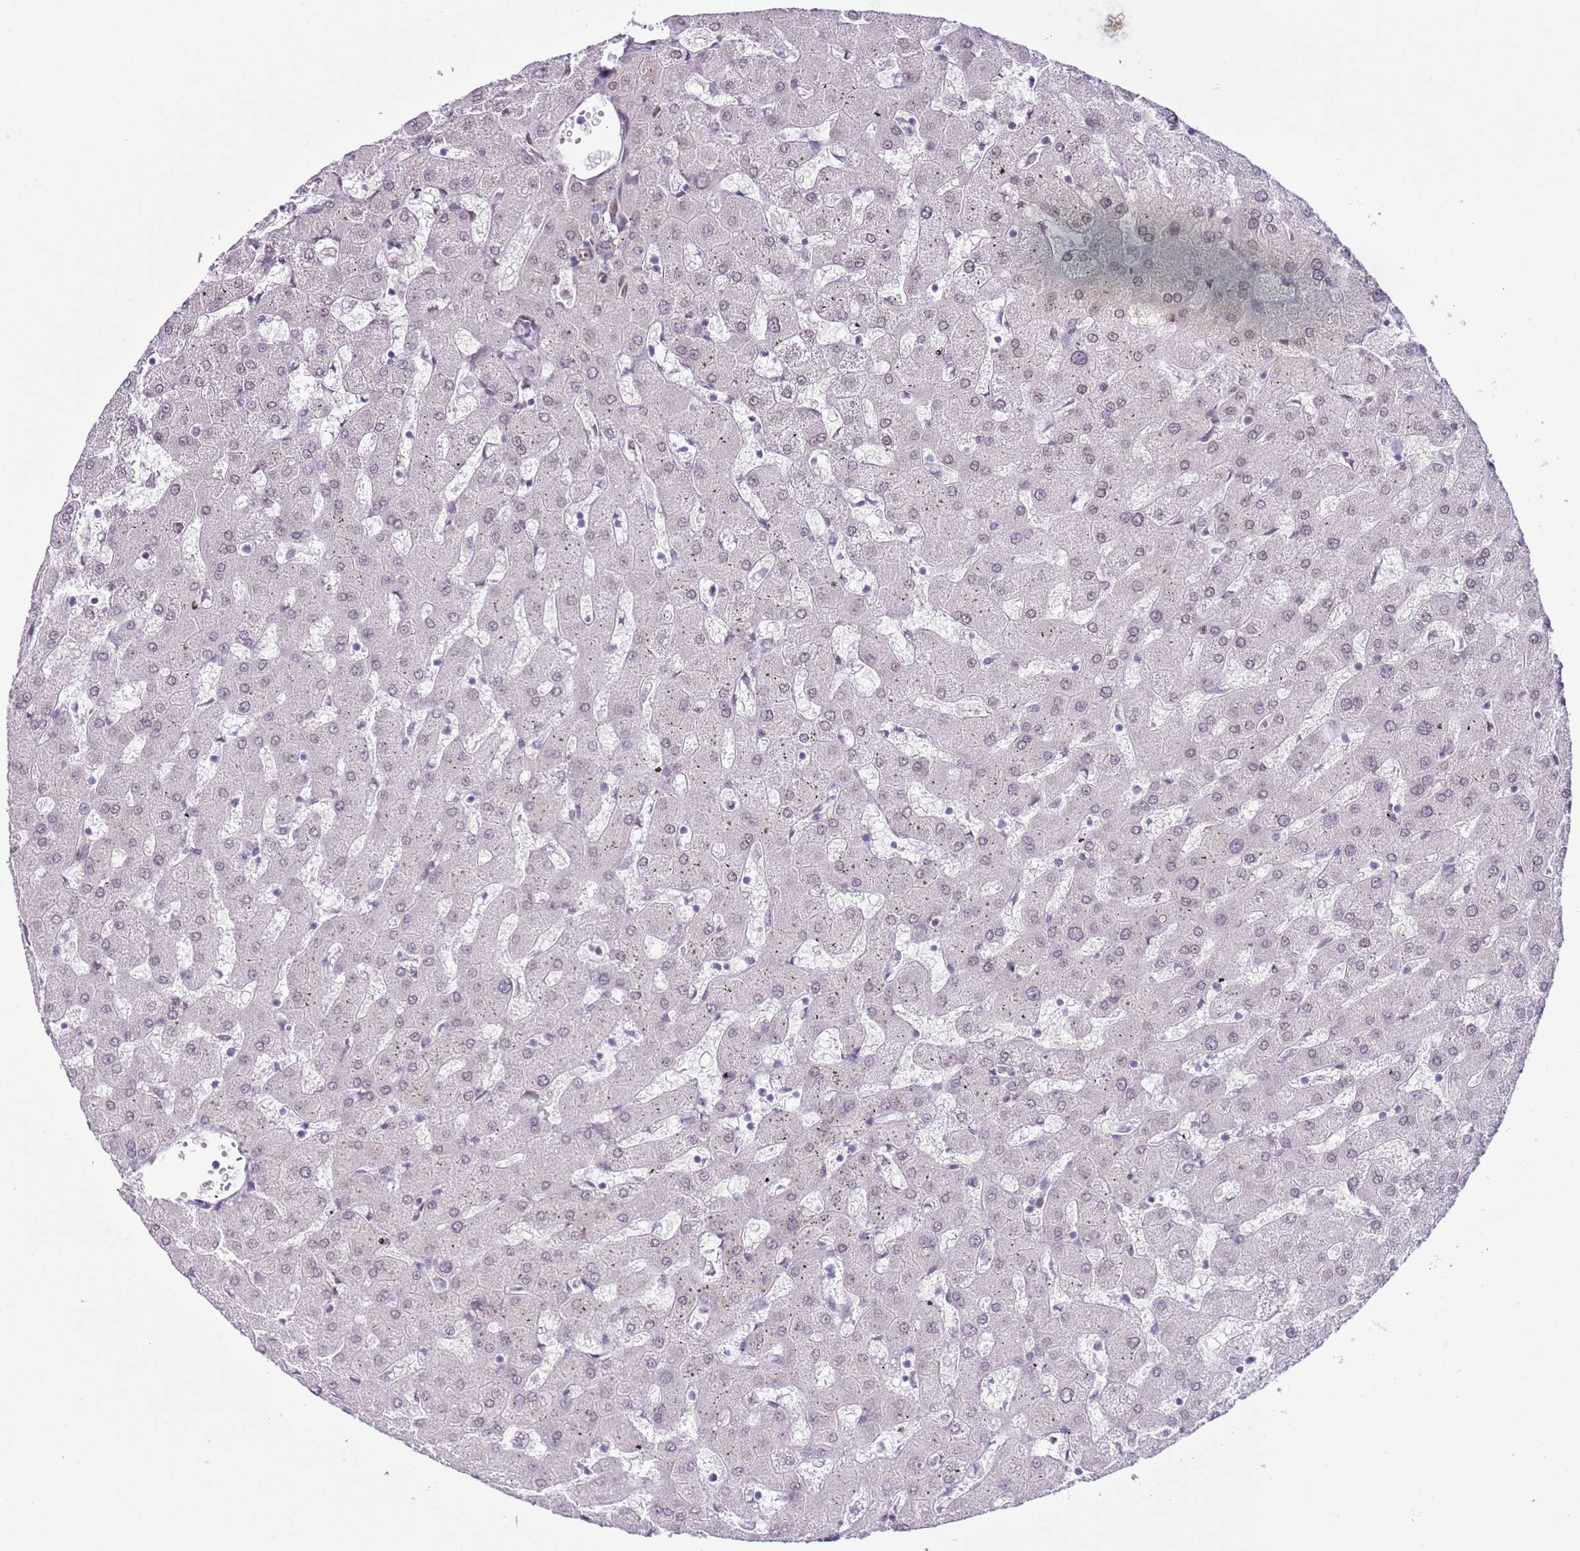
{"staining": {"intensity": "weak", "quantity": "25%-75%", "location": "cytoplasmic/membranous,nuclear"}, "tissue": "liver", "cell_type": "Cholangiocytes", "image_type": "normal", "snomed": [{"axis": "morphology", "description": "Normal tissue, NOS"}, {"axis": "topography", "description": "Liver"}], "caption": "DAB immunohistochemical staining of unremarkable human liver reveals weak cytoplasmic/membranous,nuclear protein positivity in approximately 25%-75% of cholangiocytes. The protein is shown in brown color, while the nuclei are stained blue.", "gene": "ZGLP1", "patient": {"sex": "female", "age": 63}}